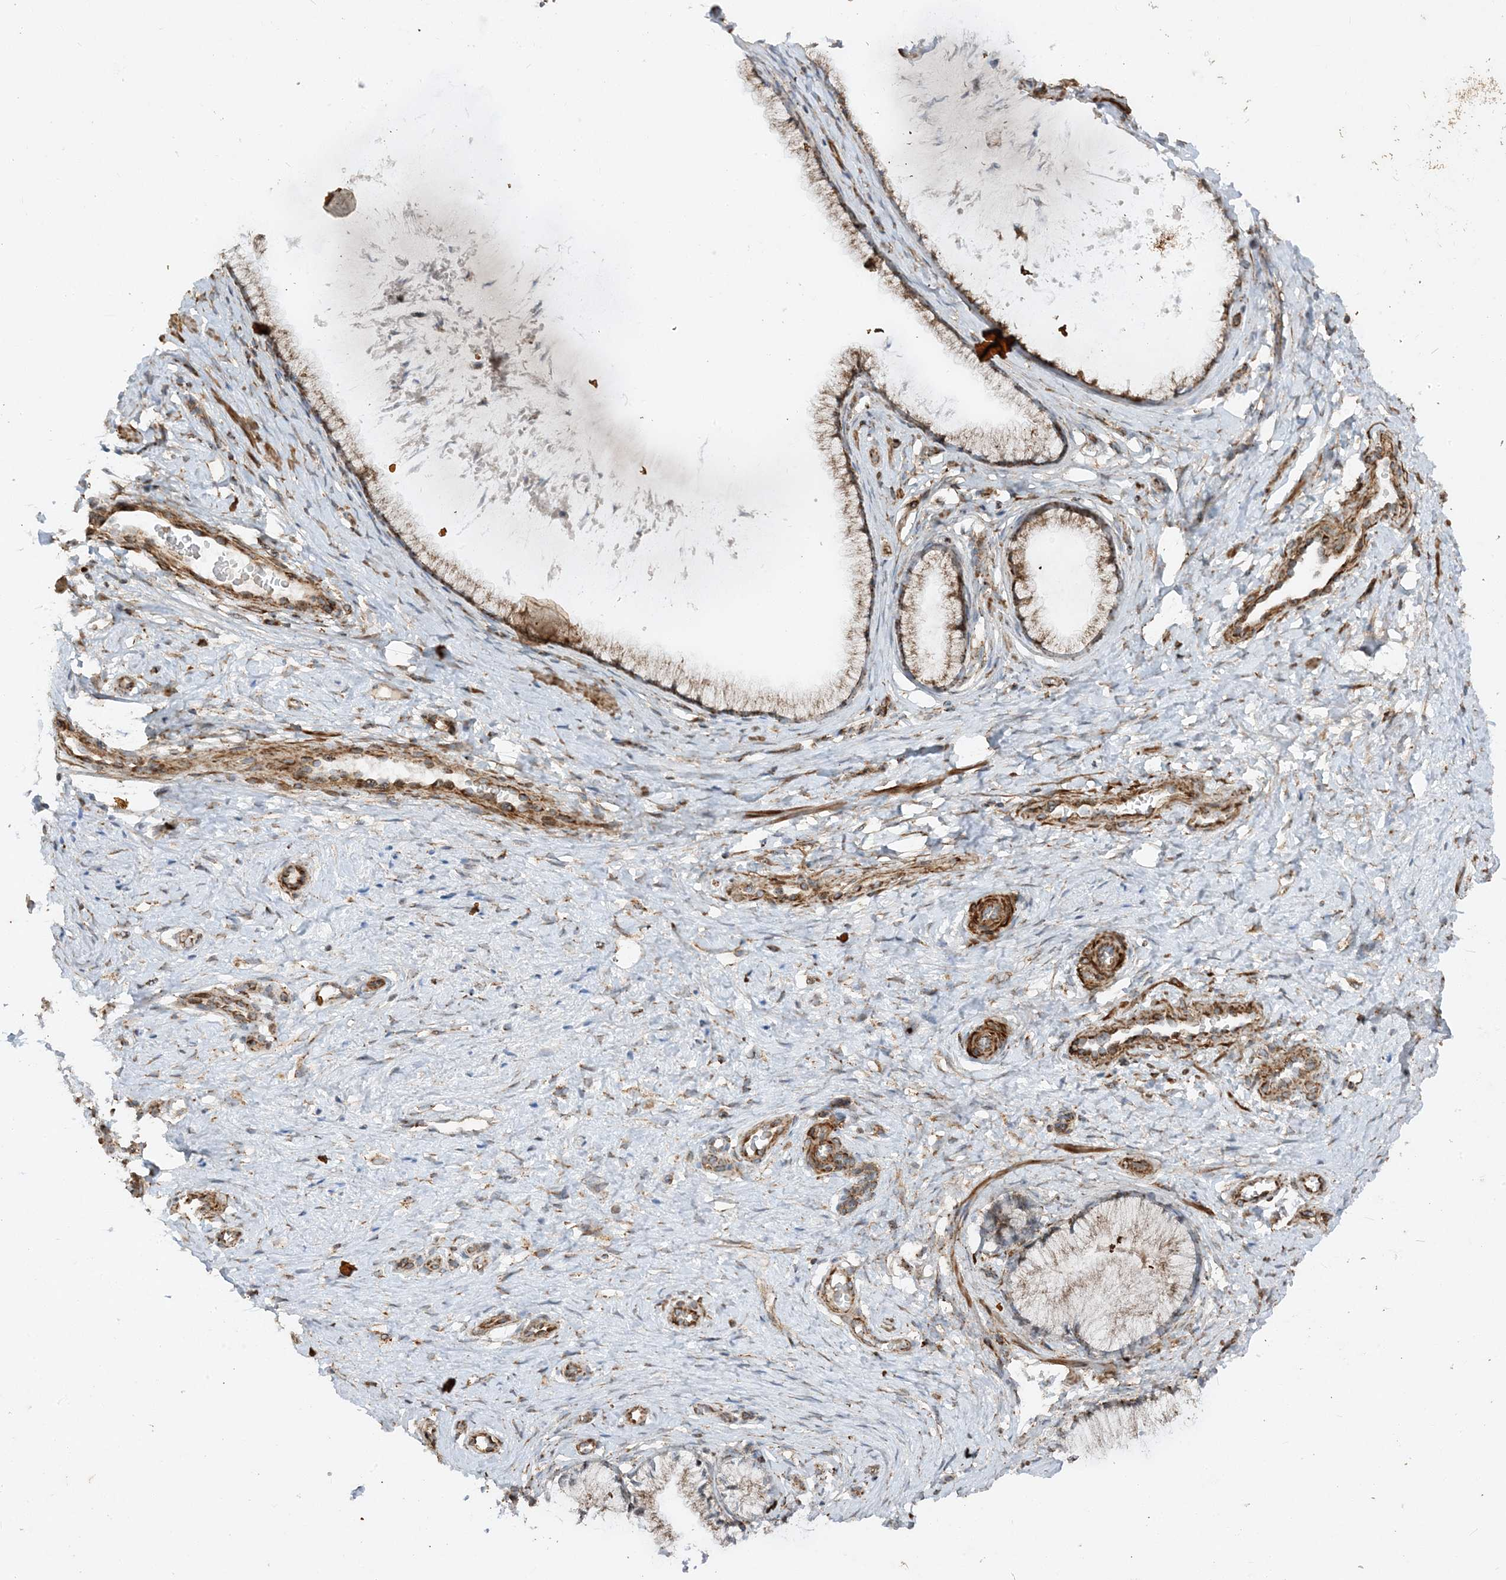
{"staining": {"intensity": "strong", "quantity": "25%-75%", "location": "cytoplasmic/membranous"}, "tissue": "cervix", "cell_type": "Glandular cells", "image_type": "normal", "snomed": [{"axis": "morphology", "description": "Normal tissue, NOS"}, {"axis": "topography", "description": "Cervix"}], "caption": "Immunohistochemistry photomicrograph of benign cervix: human cervix stained using immunohistochemistry (IHC) reveals high levels of strong protein expression localized specifically in the cytoplasmic/membranous of glandular cells, appearing as a cytoplasmic/membranous brown color.", "gene": "AARS2", "patient": {"sex": "female", "age": 36}}